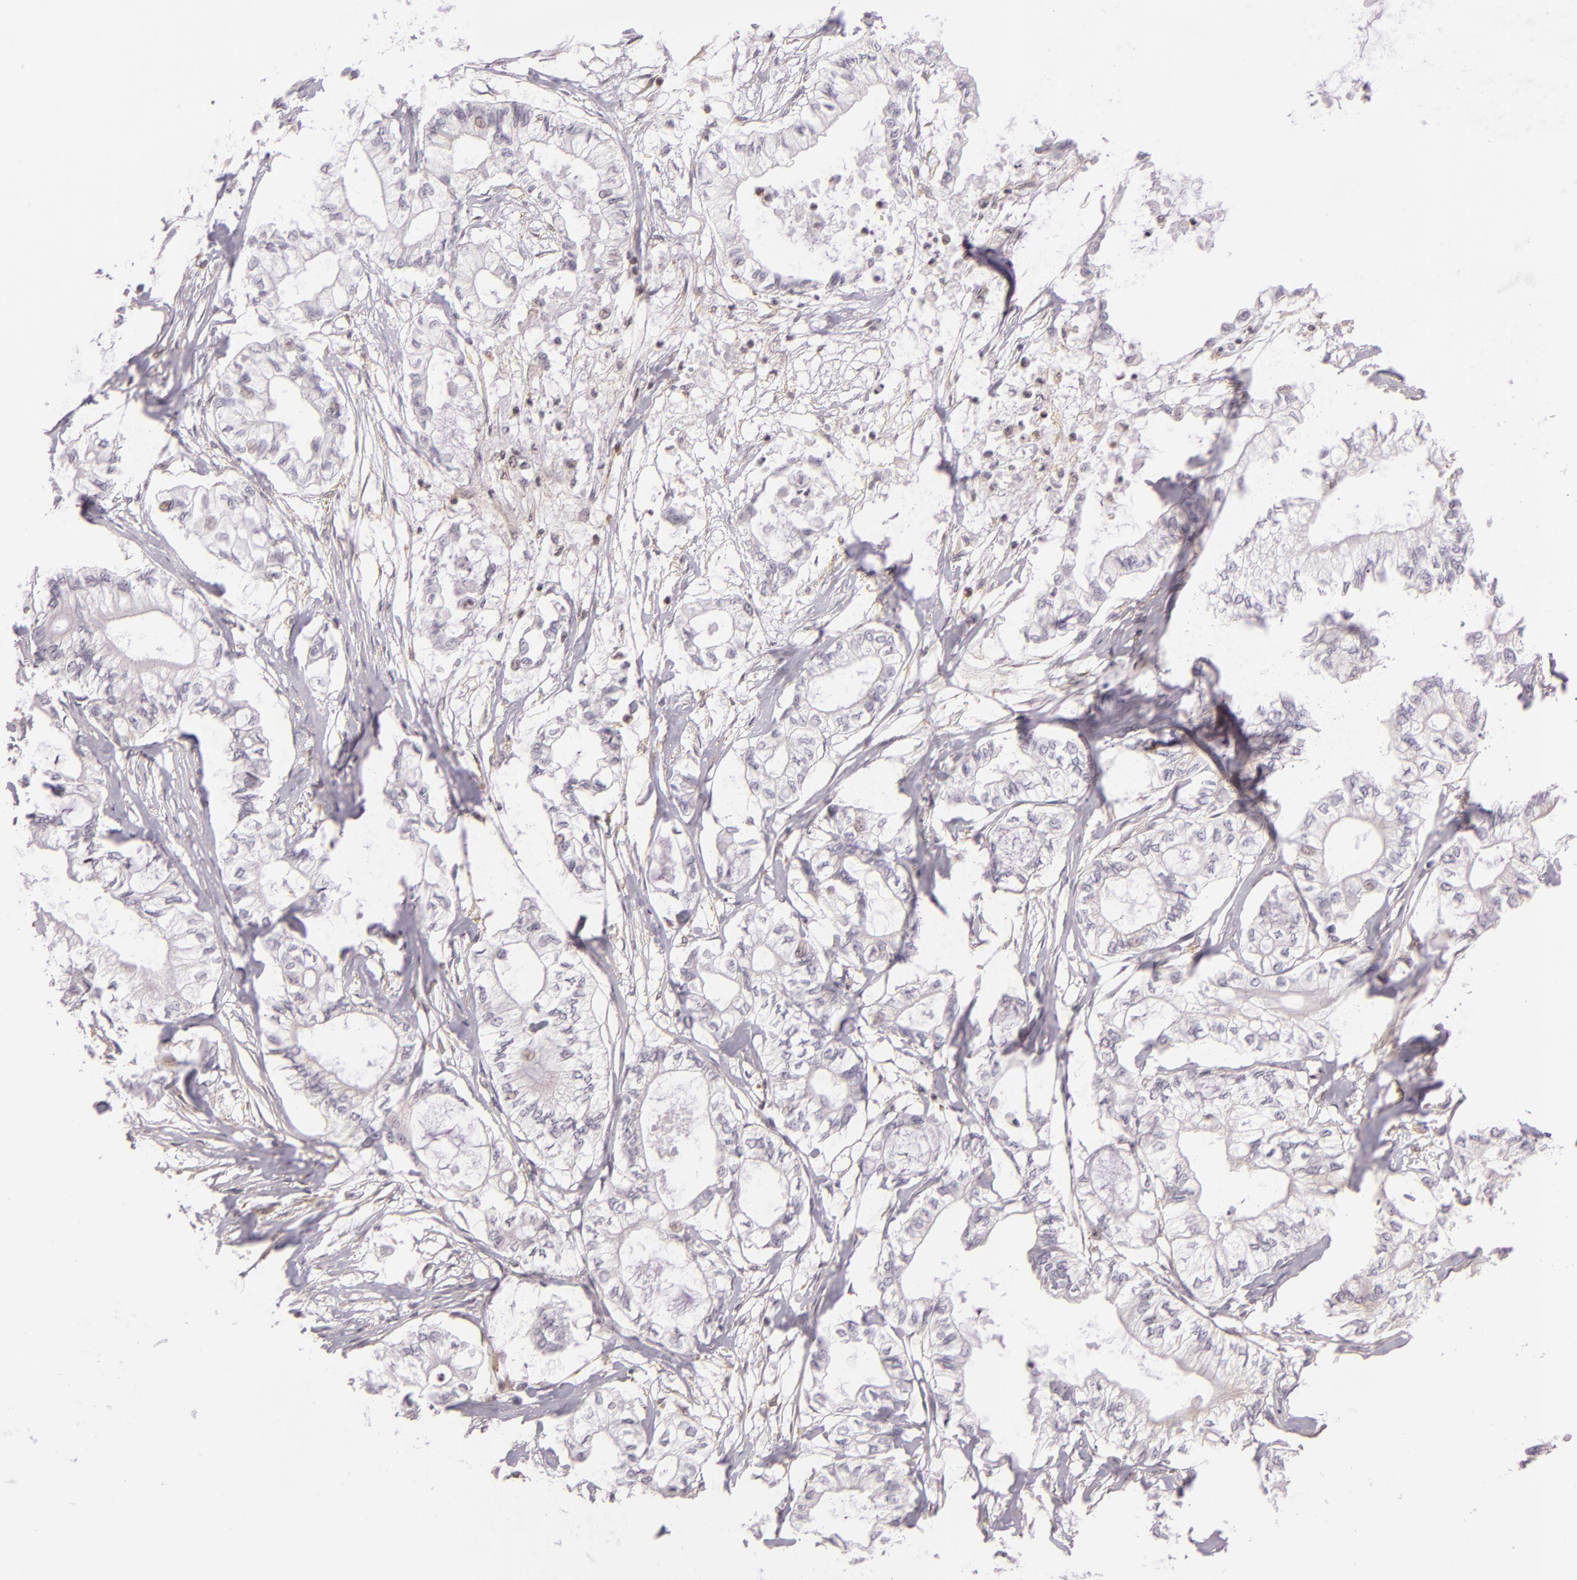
{"staining": {"intensity": "weak", "quantity": "<25%", "location": "cytoplasmic/membranous"}, "tissue": "pancreatic cancer", "cell_type": "Tumor cells", "image_type": "cancer", "snomed": [{"axis": "morphology", "description": "Adenocarcinoma, NOS"}, {"axis": "topography", "description": "Pancreas"}], "caption": "Image shows no significant protein positivity in tumor cells of pancreatic adenocarcinoma.", "gene": "IMPDH1", "patient": {"sex": "male", "age": 79}}